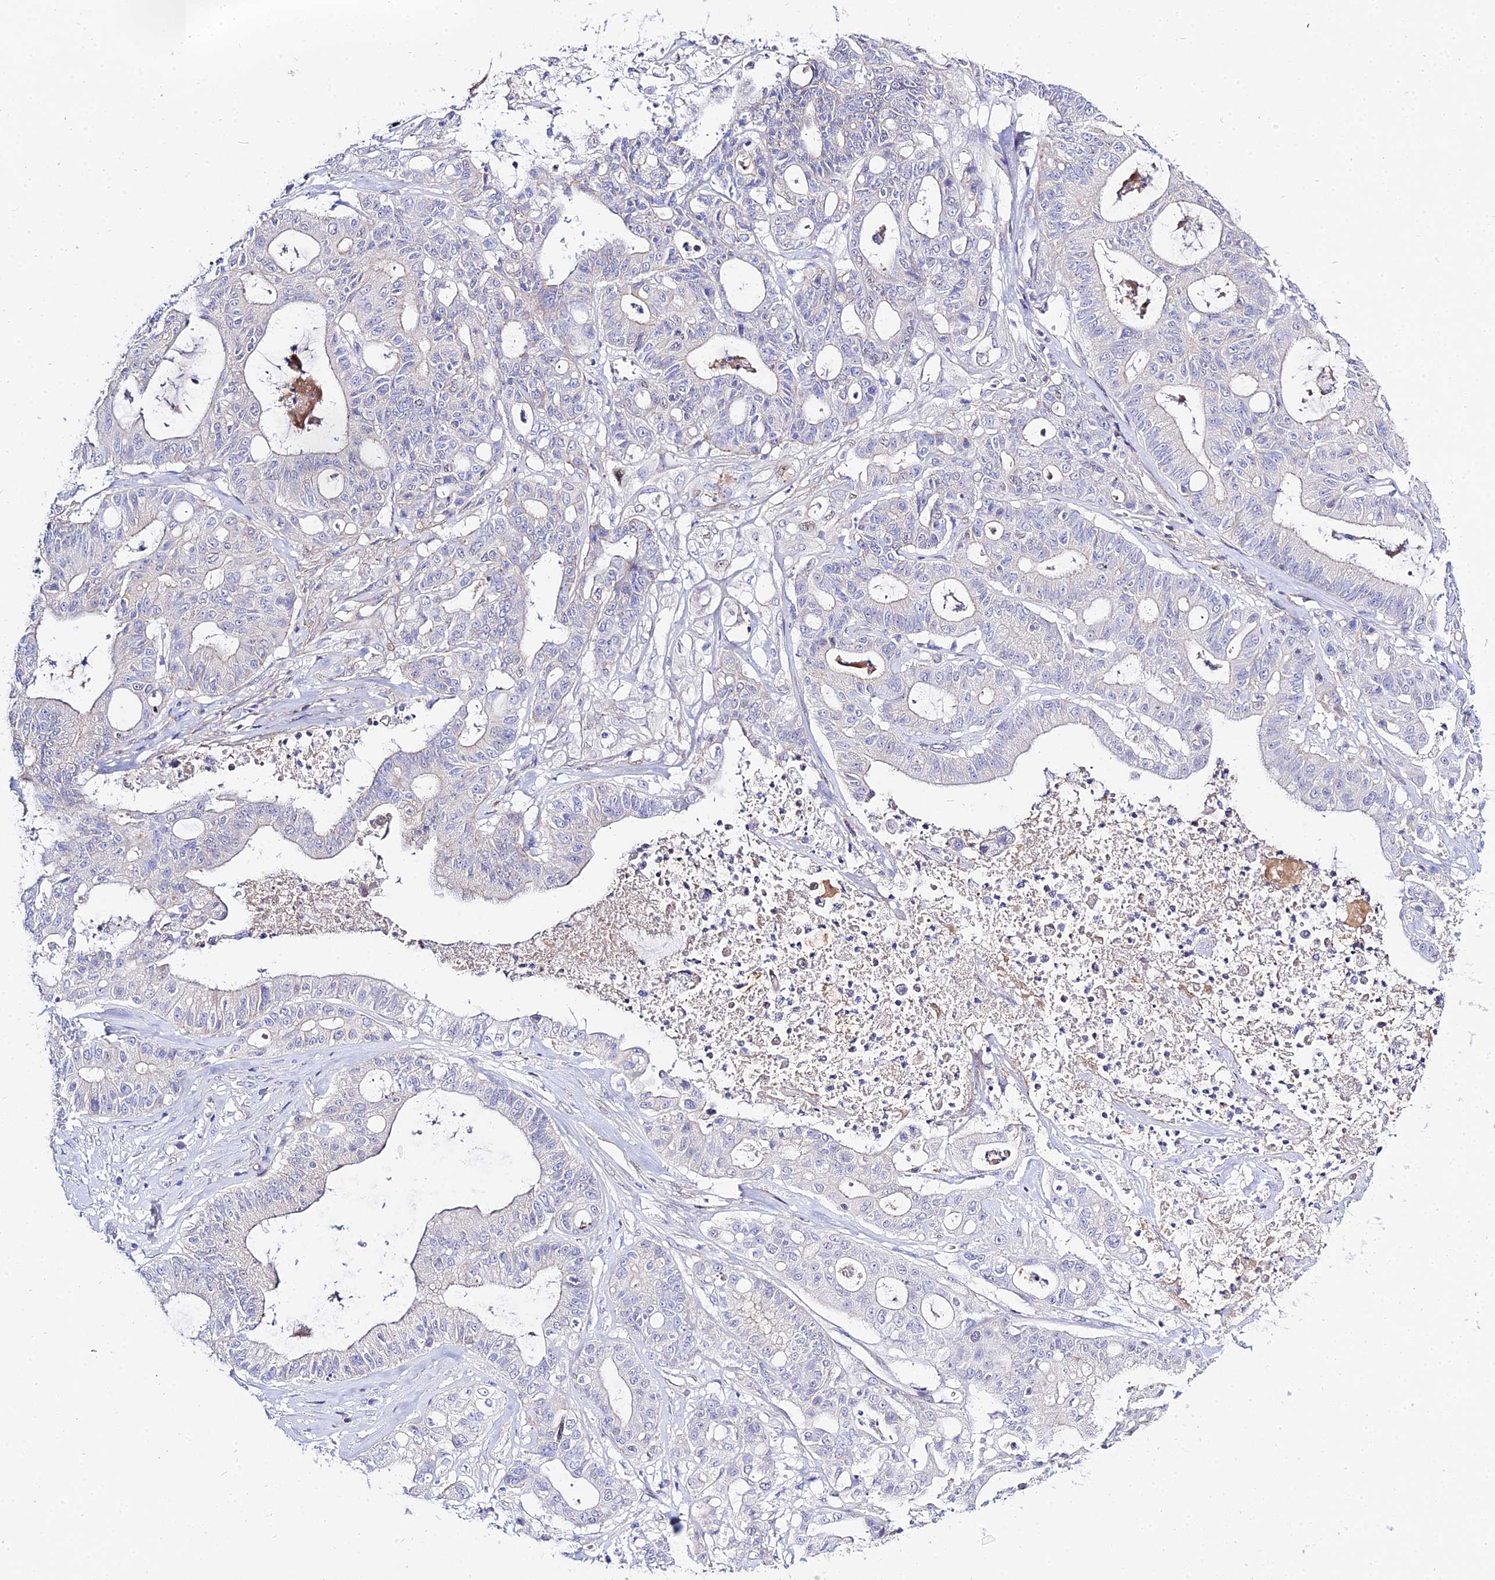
{"staining": {"intensity": "negative", "quantity": "none", "location": "none"}, "tissue": "ovarian cancer", "cell_type": "Tumor cells", "image_type": "cancer", "snomed": [{"axis": "morphology", "description": "Cystadenocarcinoma, mucinous, NOS"}, {"axis": "topography", "description": "Ovary"}], "caption": "This is an immunohistochemistry micrograph of human ovarian cancer. There is no positivity in tumor cells.", "gene": "ZNF628", "patient": {"sex": "female", "age": 70}}